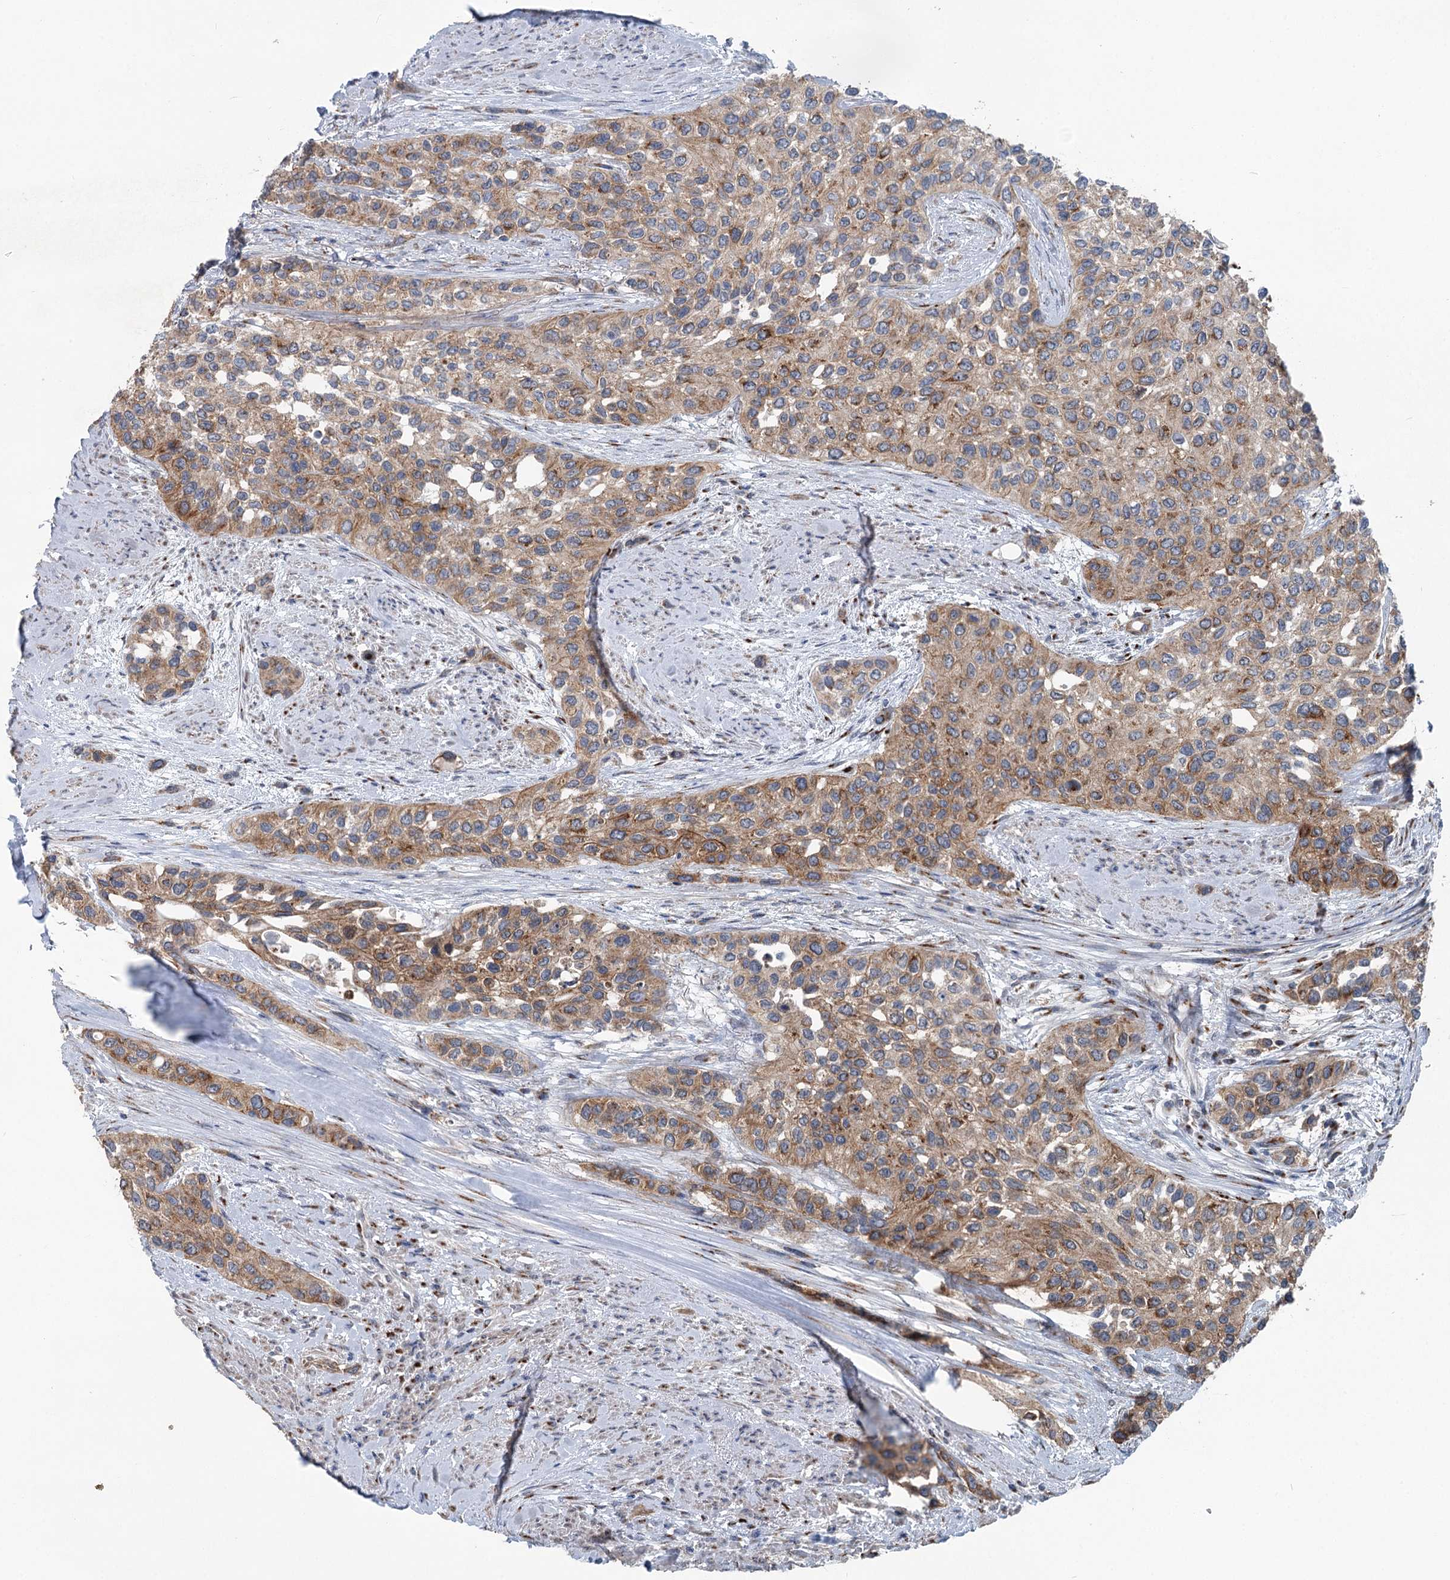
{"staining": {"intensity": "moderate", "quantity": ">75%", "location": "cytoplasmic/membranous"}, "tissue": "urothelial cancer", "cell_type": "Tumor cells", "image_type": "cancer", "snomed": [{"axis": "morphology", "description": "Normal tissue, NOS"}, {"axis": "morphology", "description": "Urothelial carcinoma, High grade"}, {"axis": "topography", "description": "Vascular tissue"}, {"axis": "topography", "description": "Urinary bladder"}], "caption": "Immunohistochemical staining of urothelial cancer demonstrates moderate cytoplasmic/membranous protein staining in about >75% of tumor cells.", "gene": "ITIH5", "patient": {"sex": "female", "age": 56}}